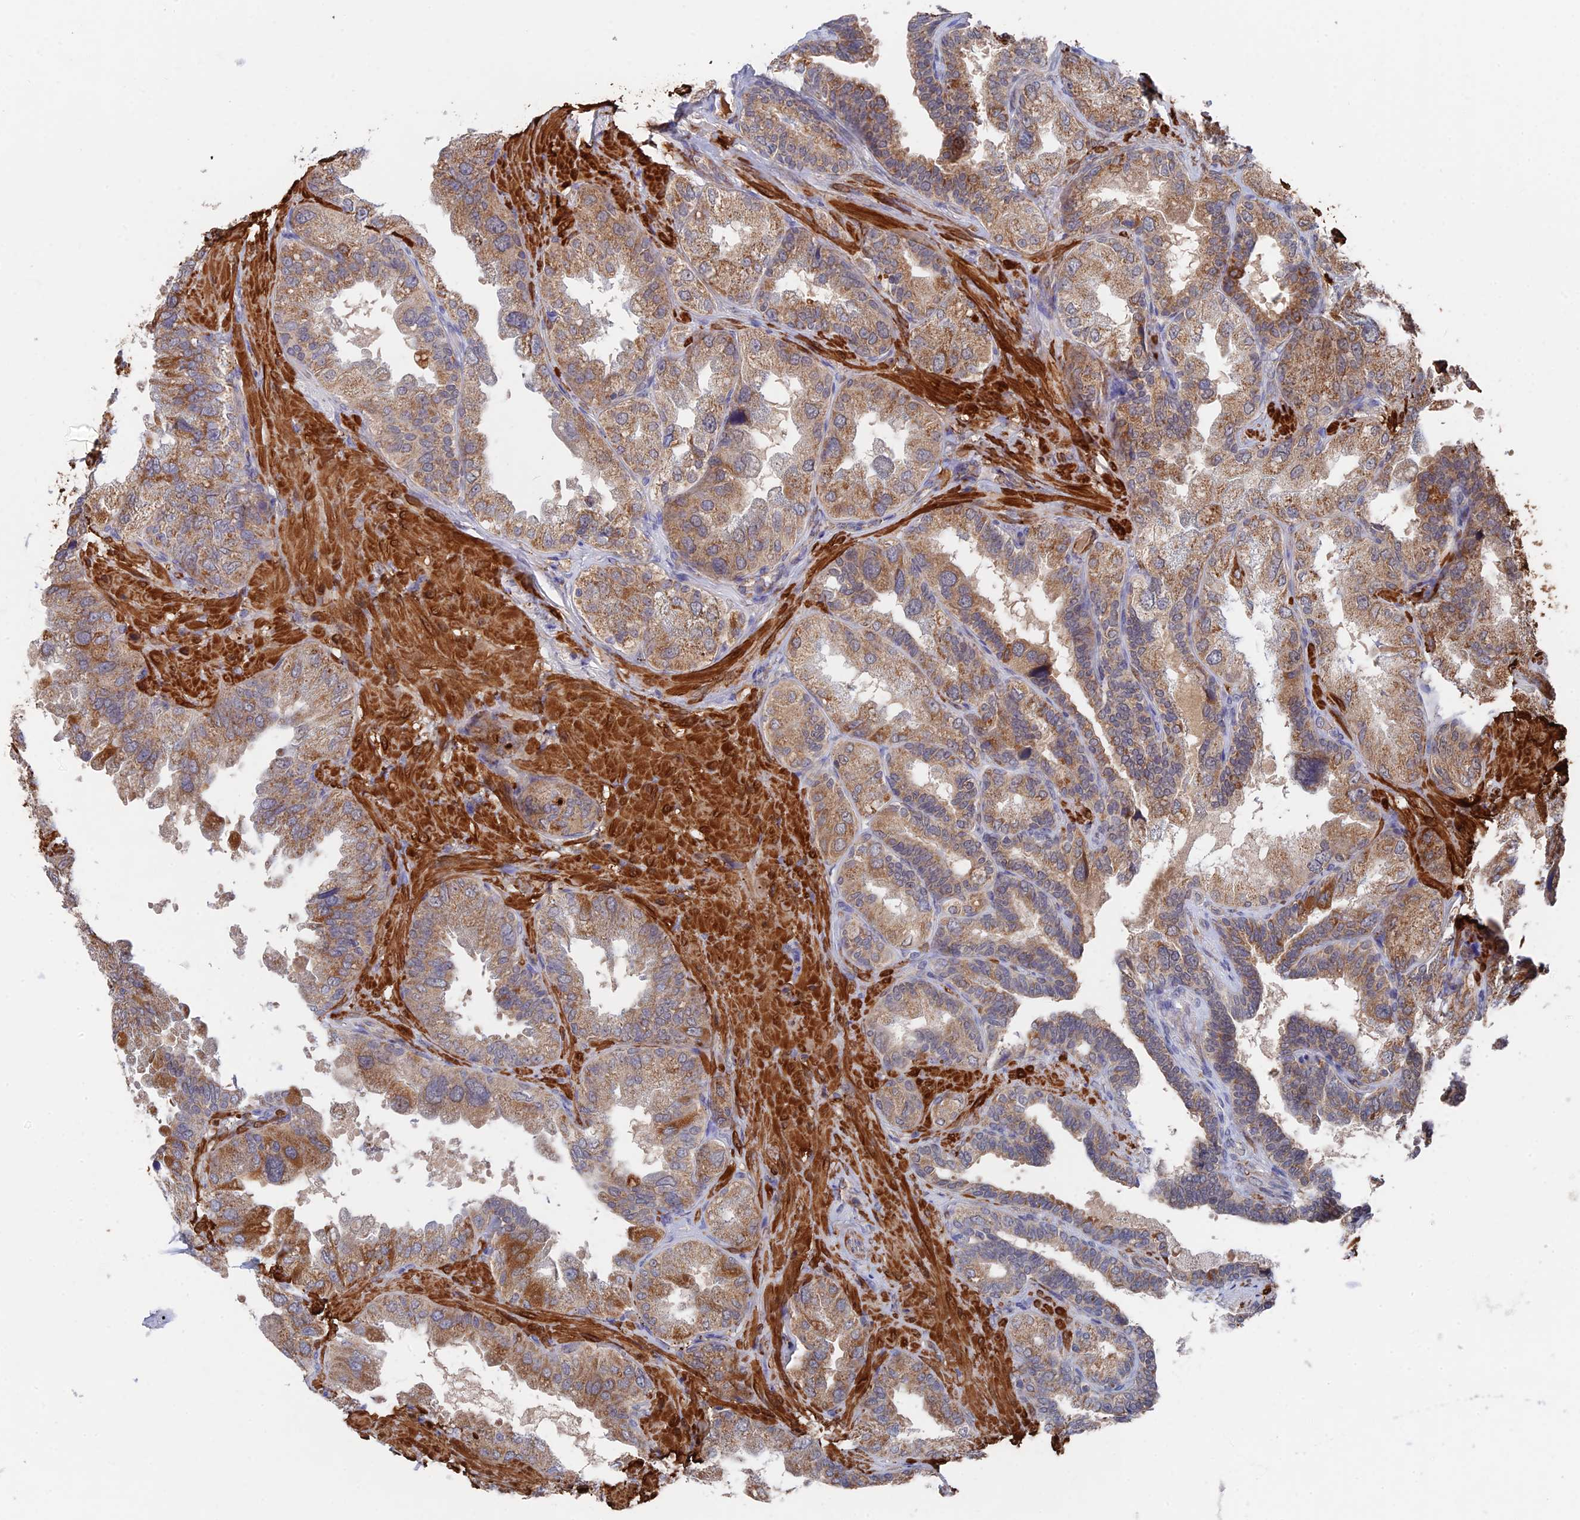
{"staining": {"intensity": "moderate", "quantity": ">75%", "location": "cytoplasmic/membranous"}, "tissue": "seminal vesicle", "cell_type": "Glandular cells", "image_type": "normal", "snomed": [{"axis": "morphology", "description": "Normal tissue, NOS"}, {"axis": "topography", "description": "Seminal veicle"}, {"axis": "topography", "description": "Peripheral nerve tissue"}], "caption": "A medium amount of moderate cytoplasmic/membranous expression is seen in about >75% of glandular cells in normal seminal vesicle.", "gene": "ZNF320", "patient": {"sex": "male", "age": 63}}